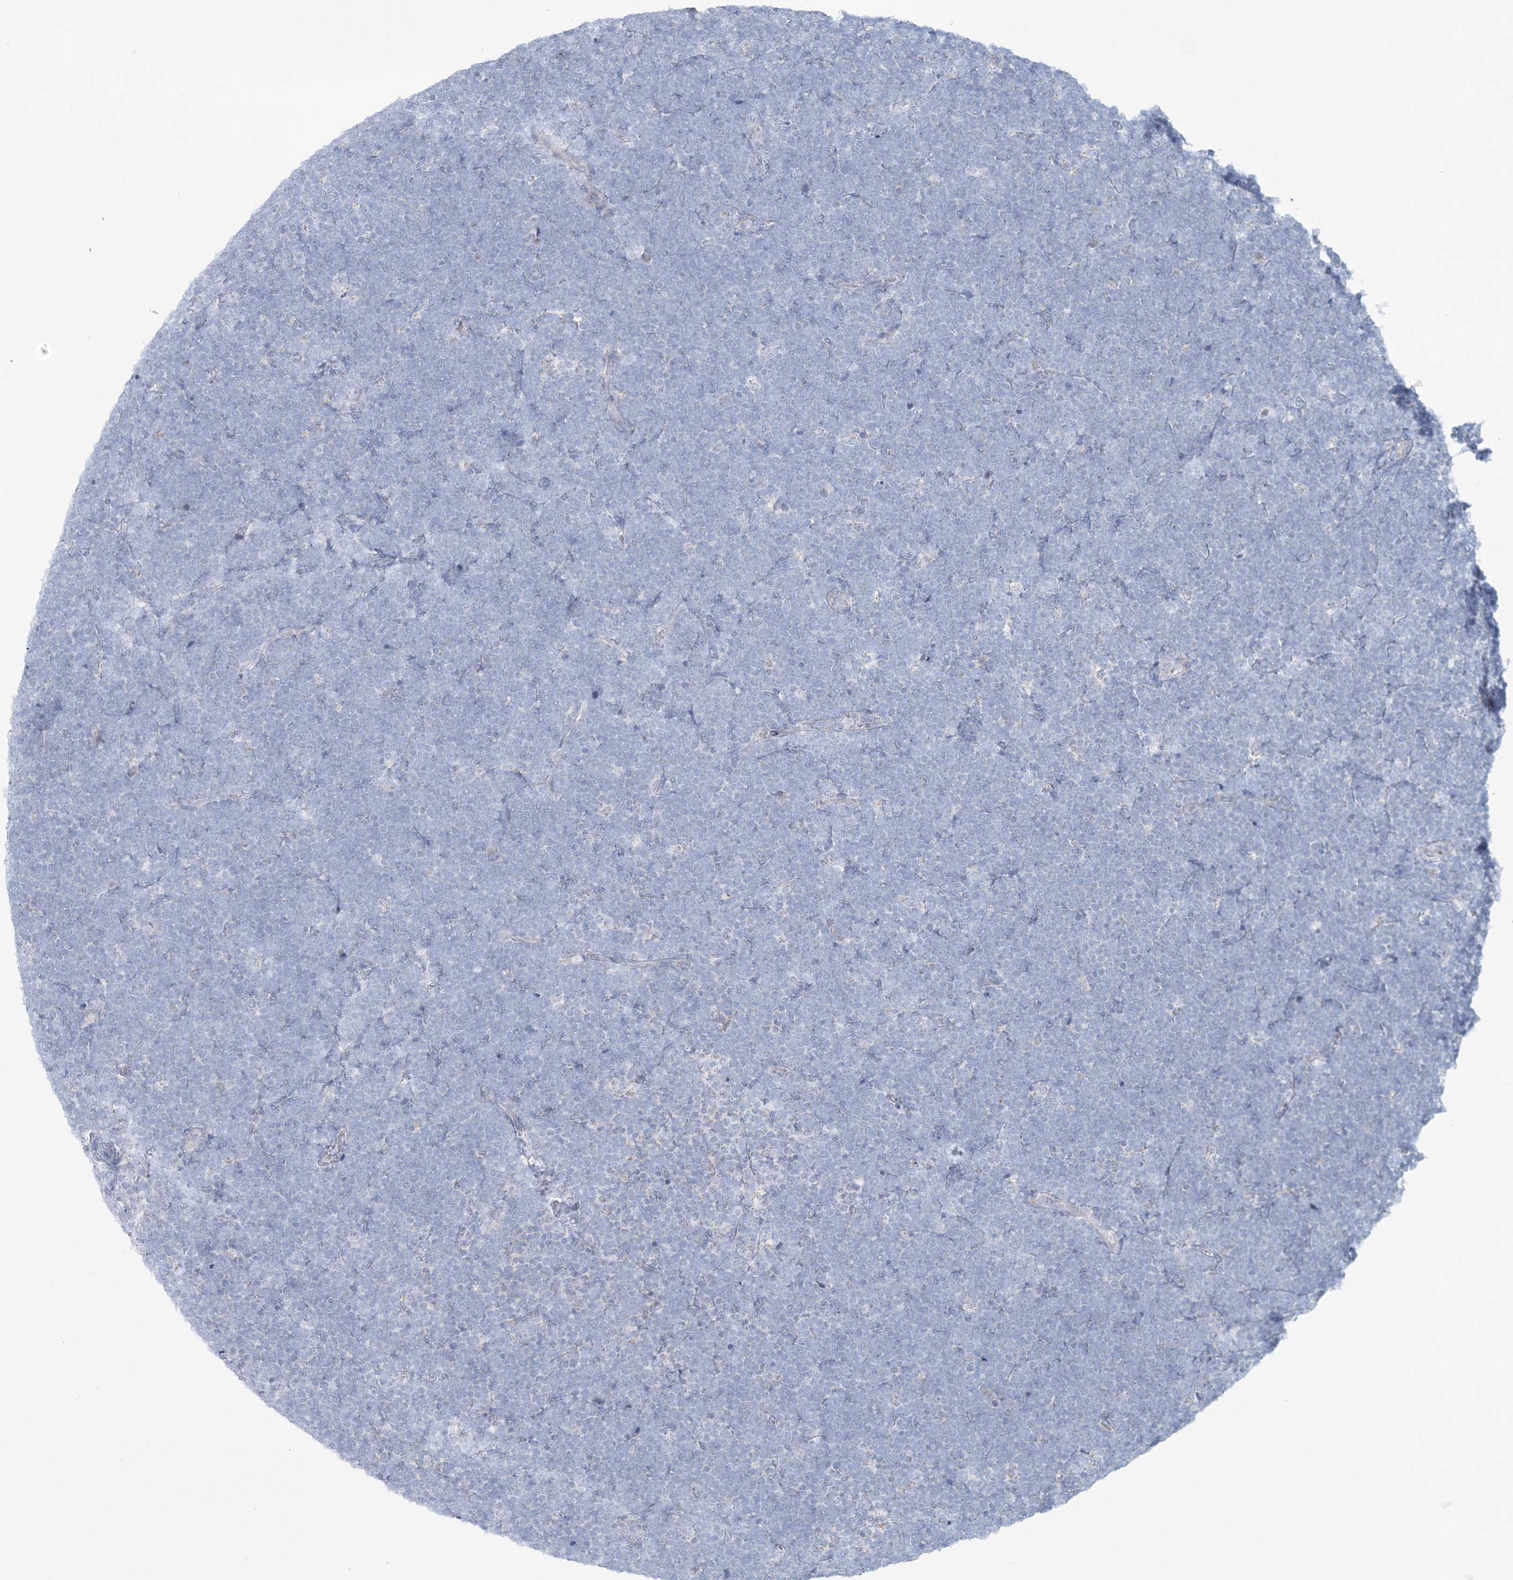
{"staining": {"intensity": "negative", "quantity": "none", "location": "none"}, "tissue": "lymphoma", "cell_type": "Tumor cells", "image_type": "cancer", "snomed": [{"axis": "morphology", "description": "Malignant lymphoma, non-Hodgkin's type, High grade"}, {"axis": "topography", "description": "Lymph node"}], "caption": "An image of lymphoma stained for a protein demonstrates no brown staining in tumor cells.", "gene": "TBC1D7", "patient": {"sex": "male", "age": 13}}